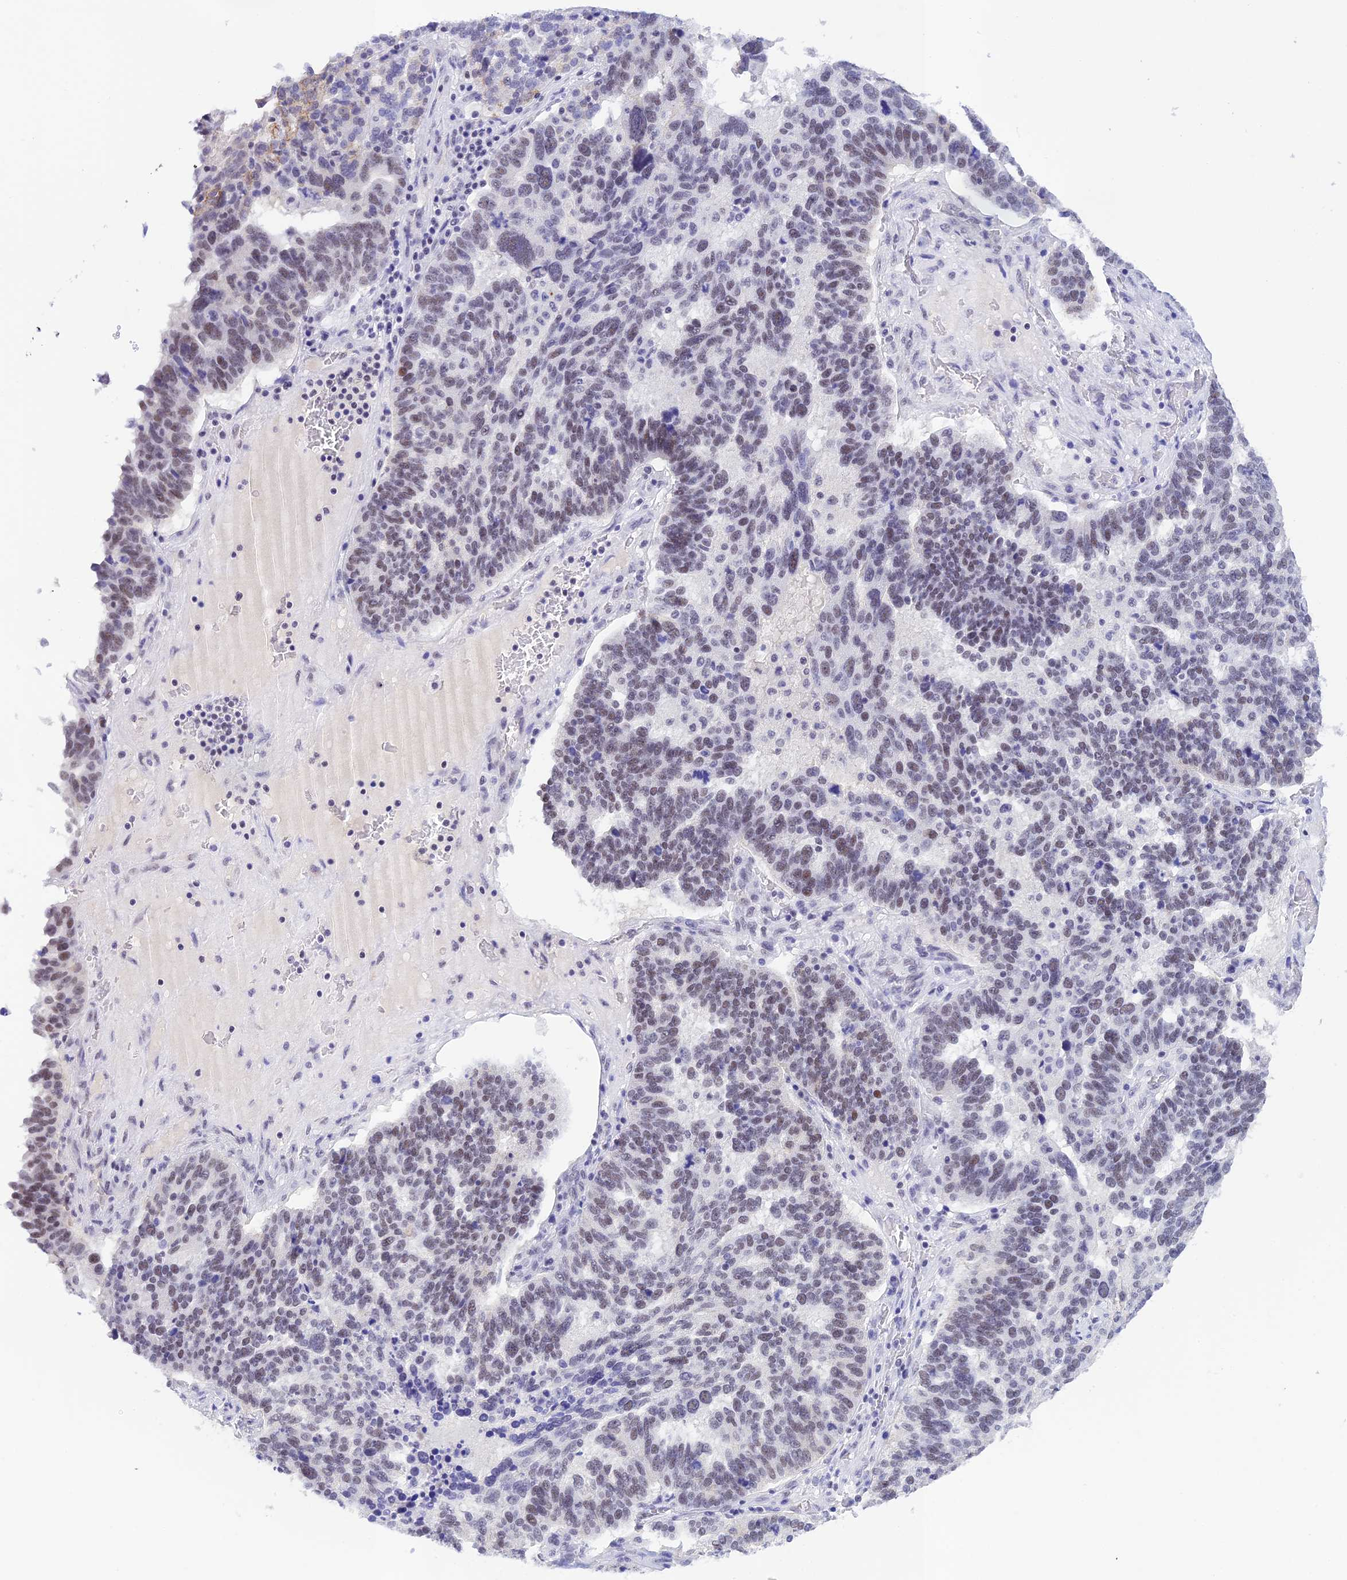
{"staining": {"intensity": "weak", "quantity": "25%-75%", "location": "nuclear"}, "tissue": "ovarian cancer", "cell_type": "Tumor cells", "image_type": "cancer", "snomed": [{"axis": "morphology", "description": "Cystadenocarcinoma, serous, NOS"}, {"axis": "topography", "description": "Ovary"}], "caption": "Weak nuclear protein staining is seen in approximately 25%-75% of tumor cells in ovarian serous cystadenocarcinoma.", "gene": "THAP11", "patient": {"sex": "female", "age": 59}}